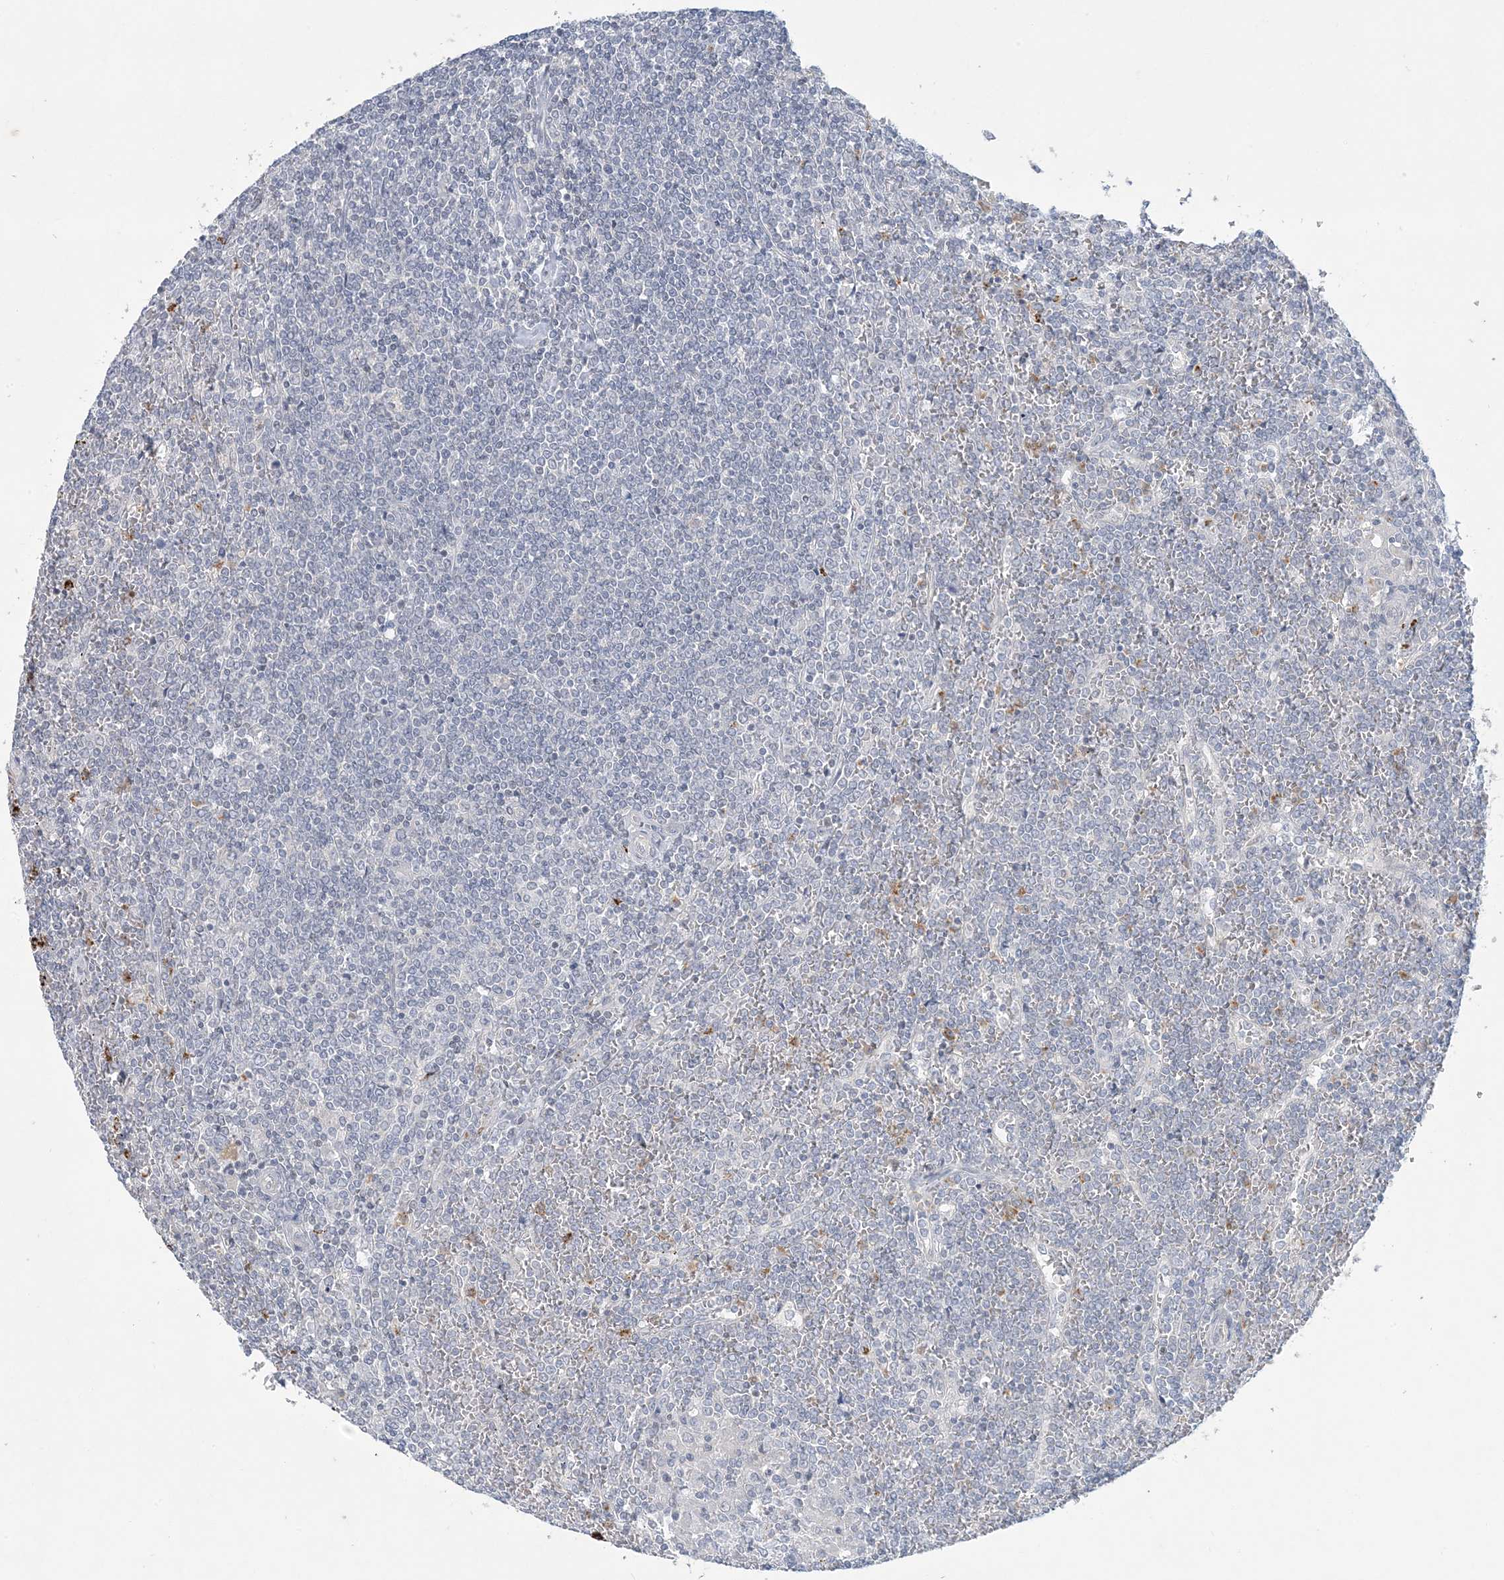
{"staining": {"intensity": "negative", "quantity": "none", "location": "none"}, "tissue": "lymphoma", "cell_type": "Tumor cells", "image_type": "cancer", "snomed": [{"axis": "morphology", "description": "Malignant lymphoma, non-Hodgkin's type, Low grade"}, {"axis": "topography", "description": "Spleen"}], "caption": "DAB (3,3'-diaminobenzidine) immunohistochemical staining of human lymphoma shows no significant staining in tumor cells.", "gene": "KIF3A", "patient": {"sex": "female", "age": 19}}